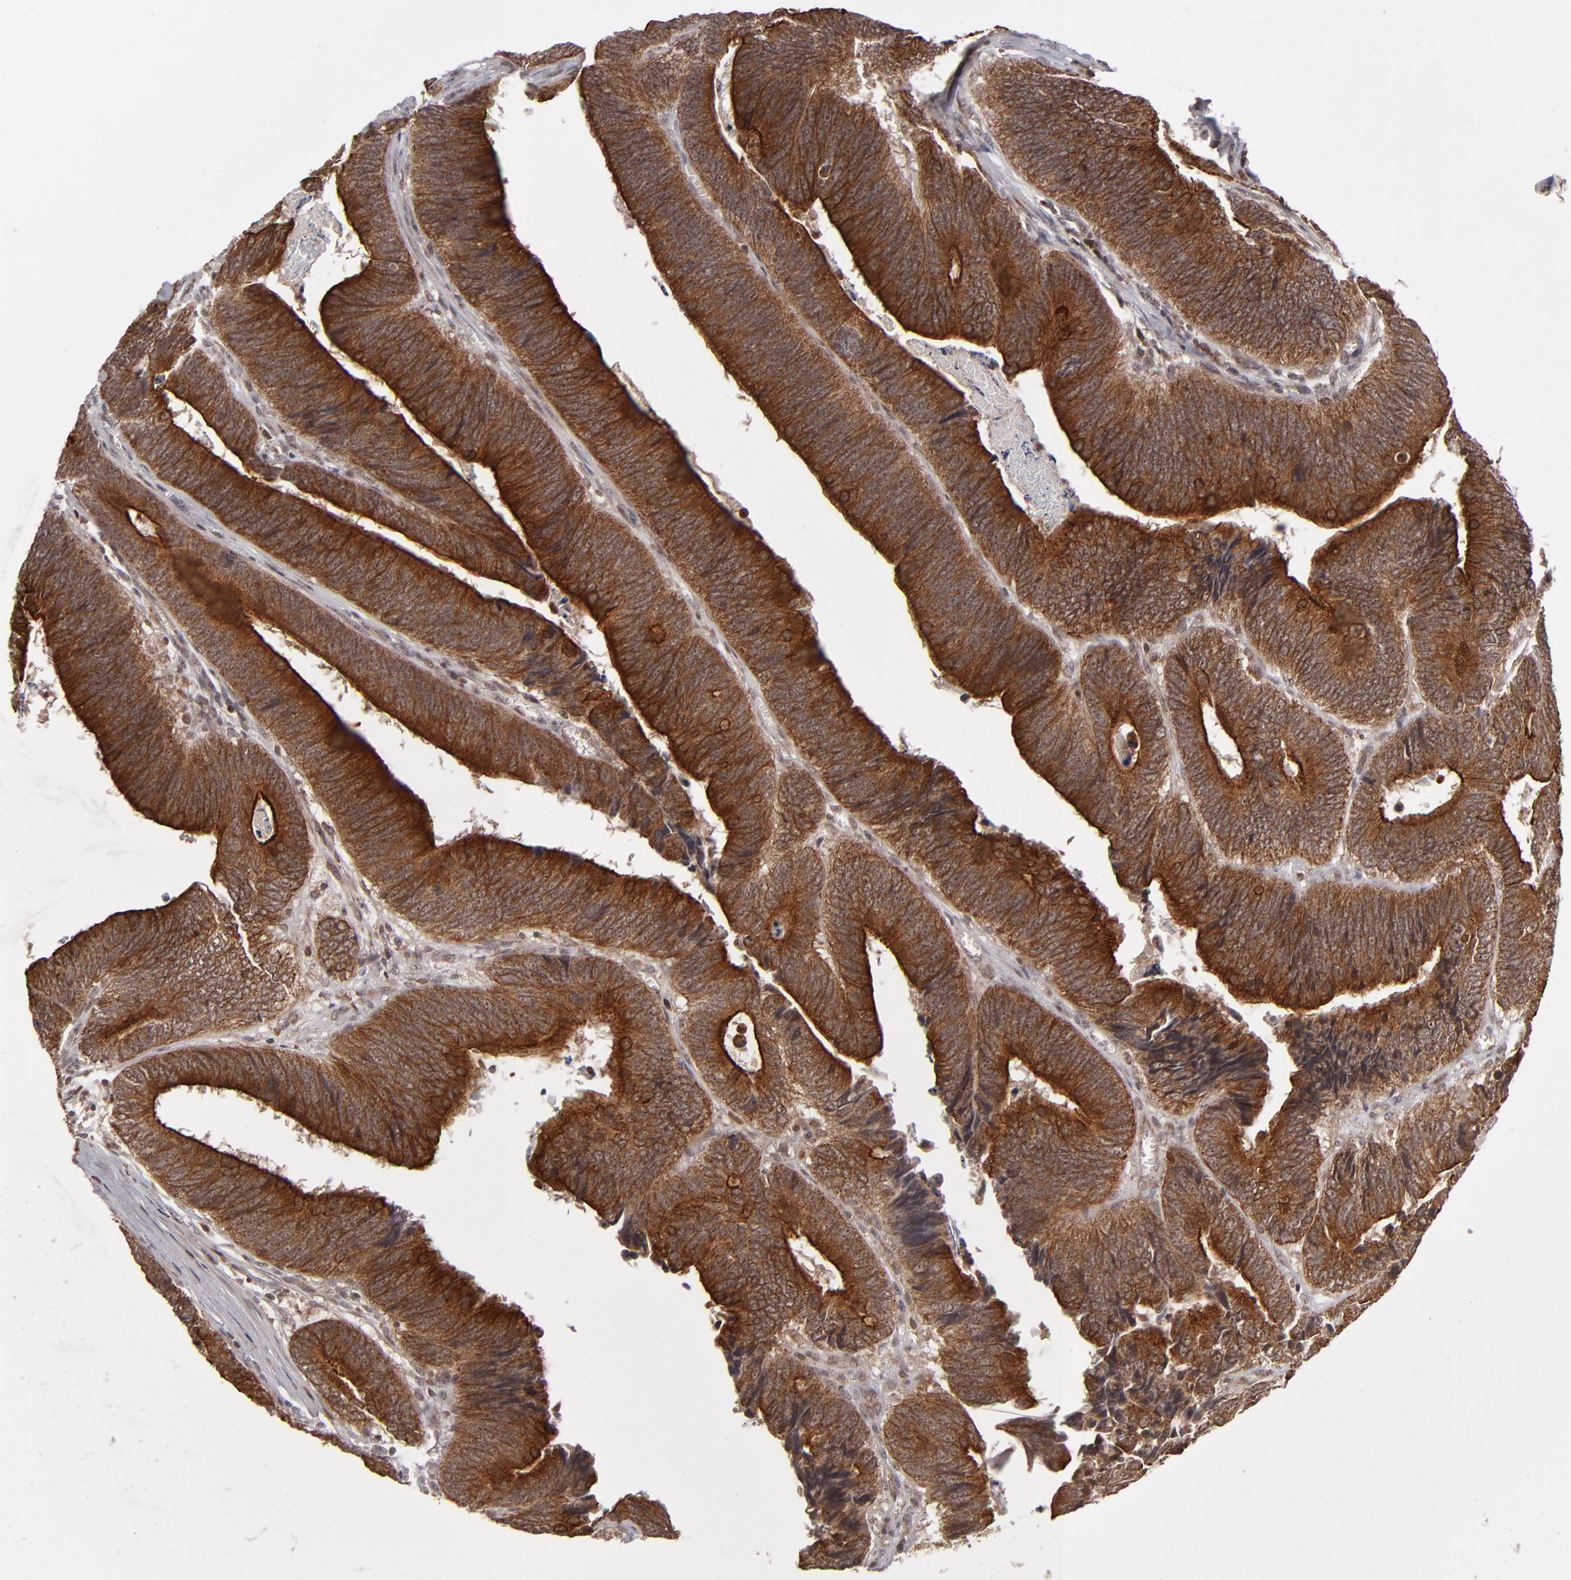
{"staining": {"intensity": "strong", "quantity": ">75%", "location": "cytoplasmic/membranous"}, "tissue": "colorectal cancer", "cell_type": "Tumor cells", "image_type": "cancer", "snomed": [{"axis": "morphology", "description": "Adenocarcinoma, NOS"}, {"axis": "topography", "description": "Colon"}], "caption": "Immunohistochemical staining of human colorectal cancer demonstrates high levels of strong cytoplasmic/membranous expression in approximately >75% of tumor cells.", "gene": "GLCCI1", "patient": {"sex": "male", "age": 72}}